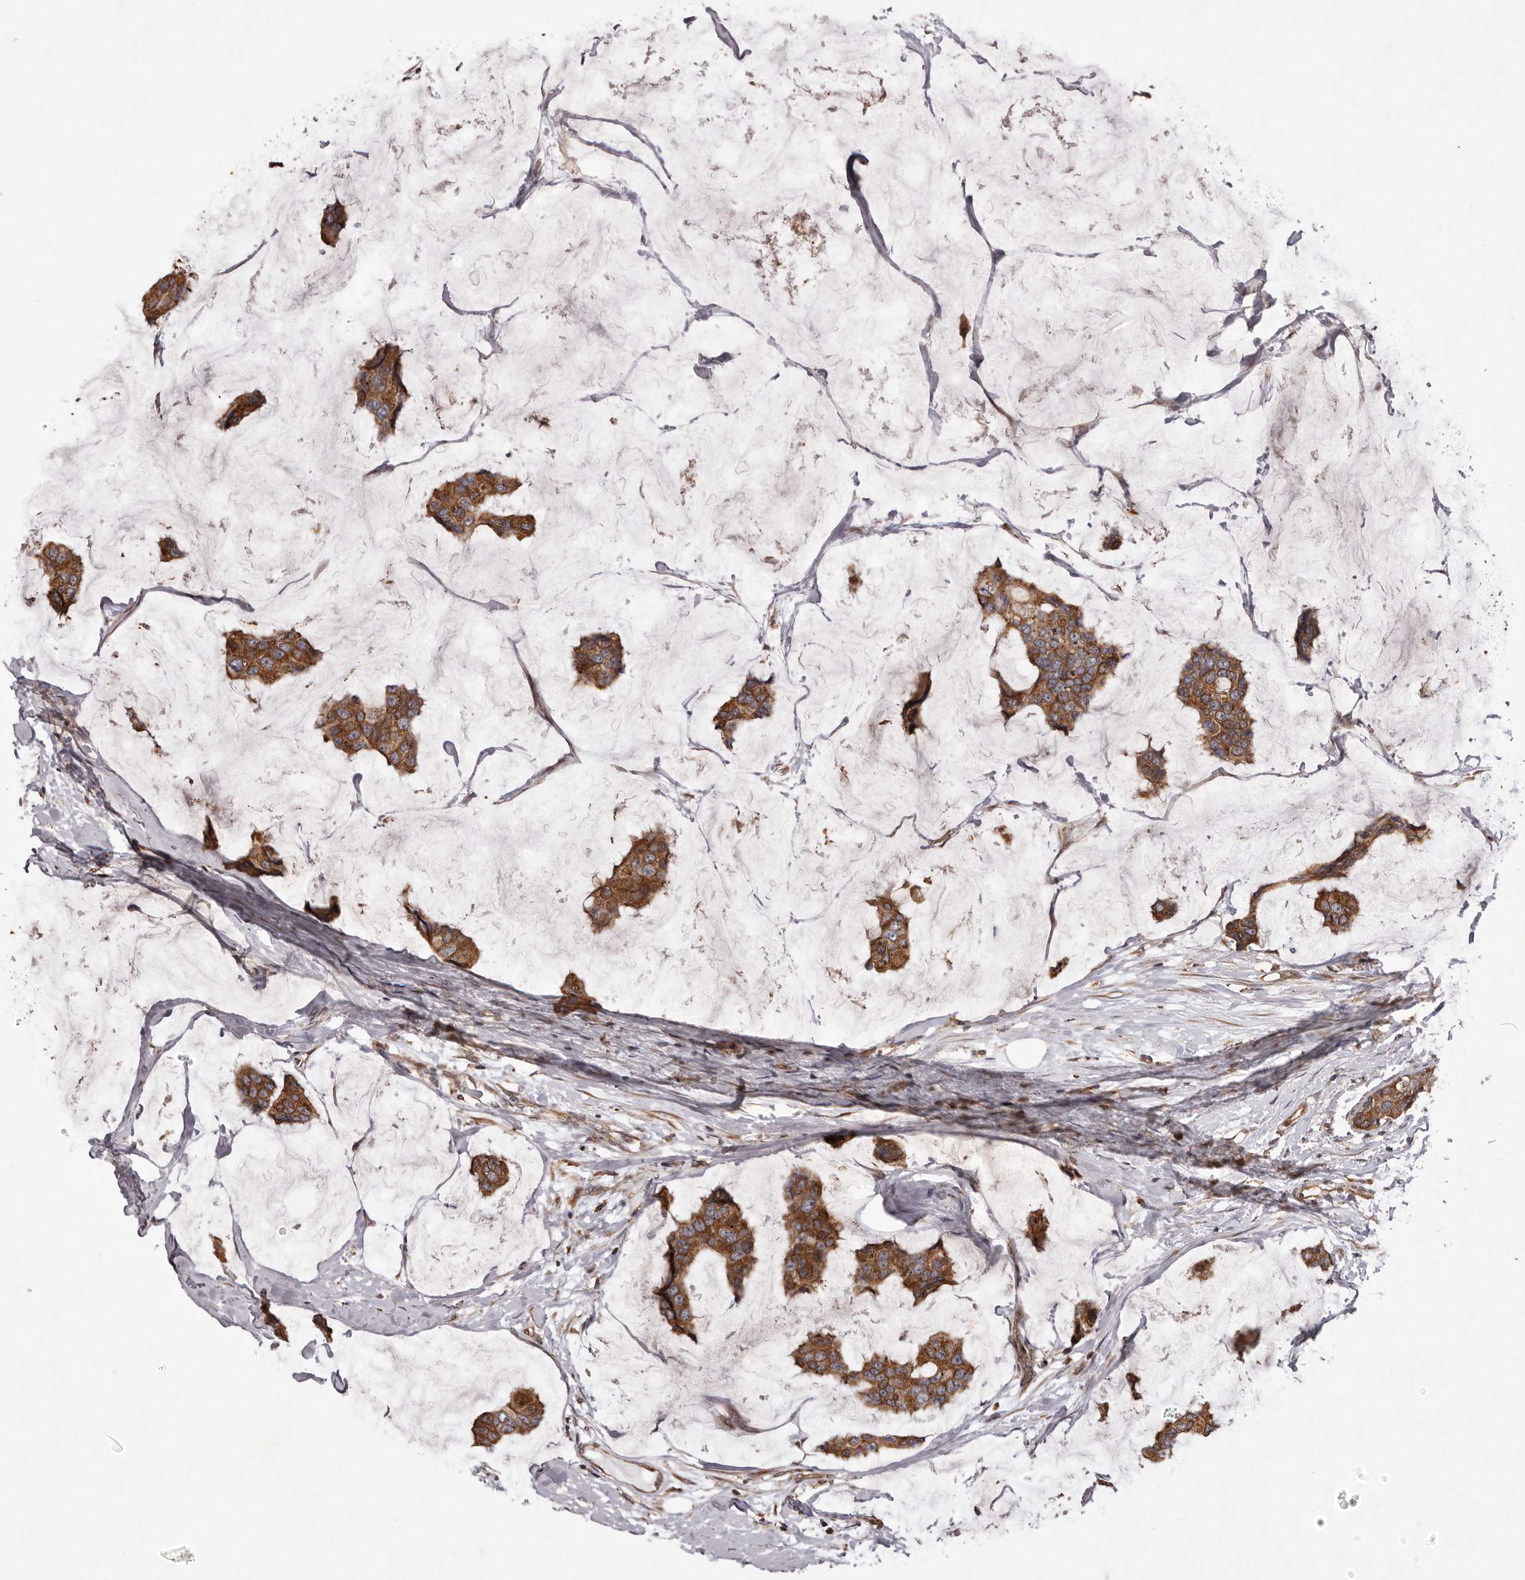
{"staining": {"intensity": "moderate", "quantity": ">75%", "location": "cytoplasmic/membranous"}, "tissue": "breast cancer", "cell_type": "Tumor cells", "image_type": "cancer", "snomed": [{"axis": "morphology", "description": "Normal tissue, NOS"}, {"axis": "morphology", "description": "Duct carcinoma"}, {"axis": "topography", "description": "Breast"}], "caption": "Brown immunohistochemical staining in infiltrating ductal carcinoma (breast) shows moderate cytoplasmic/membranous expression in approximately >75% of tumor cells.", "gene": "GADD45B", "patient": {"sex": "female", "age": 50}}